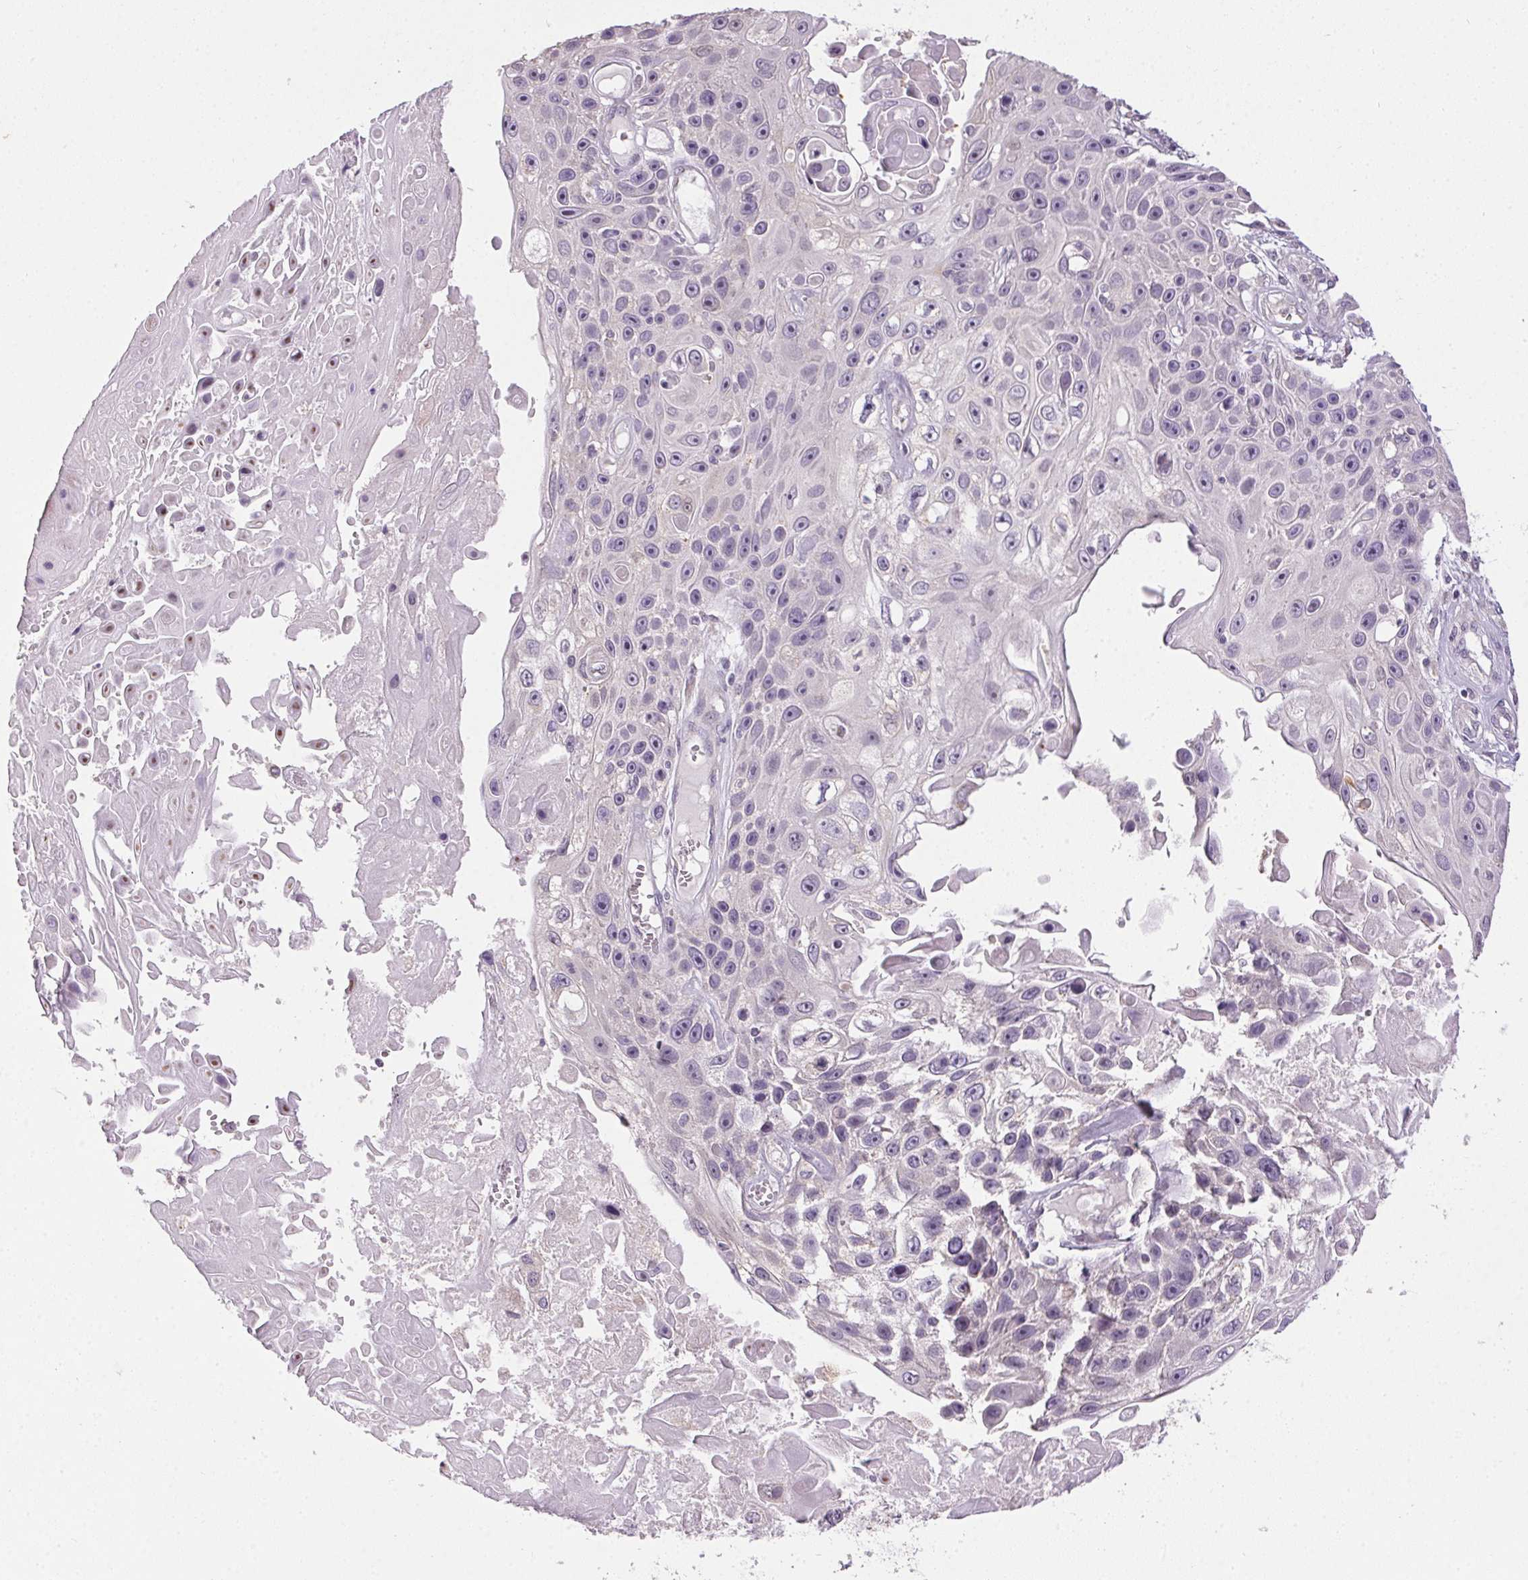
{"staining": {"intensity": "negative", "quantity": "none", "location": "none"}, "tissue": "skin cancer", "cell_type": "Tumor cells", "image_type": "cancer", "snomed": [{"axis": "morphology", "description": "Squamous cell carcinoma, NOS"}, {"axis": "topography", "description": "Skin"}], "caption": "Image shows no significant protein staining in tumor cells of skin cancer (squamous cell carcinoma).", "gene": "SPACA9", "patient": {"sex": "male", "age": 82}}